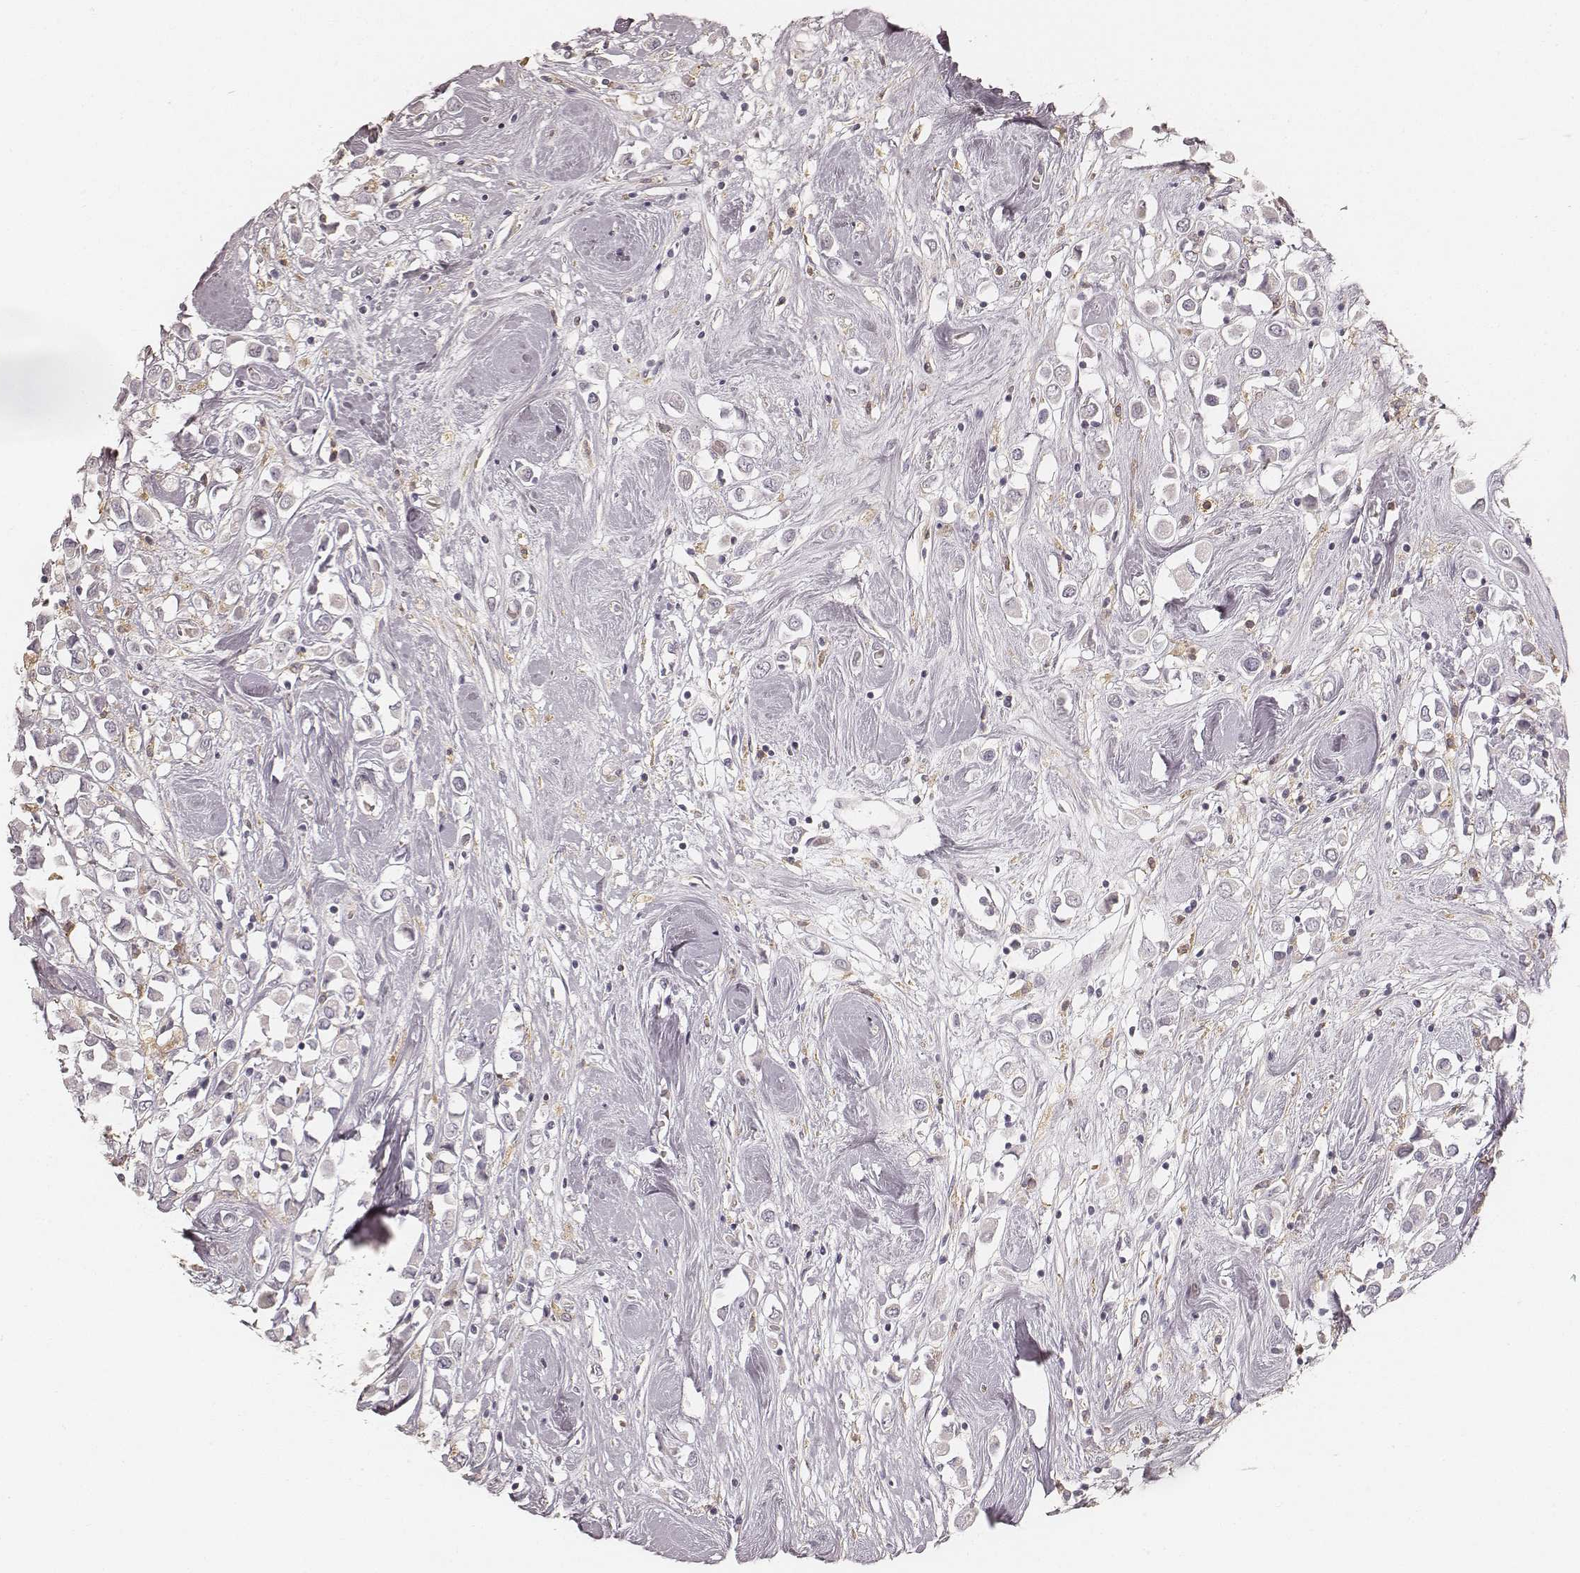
{"staining": {"intensity": "negative", "quantity": "none", "location": "none"}, "tissue": "breast cancer", "cell_type": "Tumor cells", "image_type": "cancer", "snomed": [{"axis": "morphology", "description": "Duct carcinoma"}, {"axis": "topography", "description": "Breast"}], "caption": "Human breast cancer (invasive ductal carcinoma) stained for a protein using immunohistochemistry (IHC) shows no expression in tumor cells.", "gene": "FMNL2", "patient": {"sex": "female", "age": 61}}